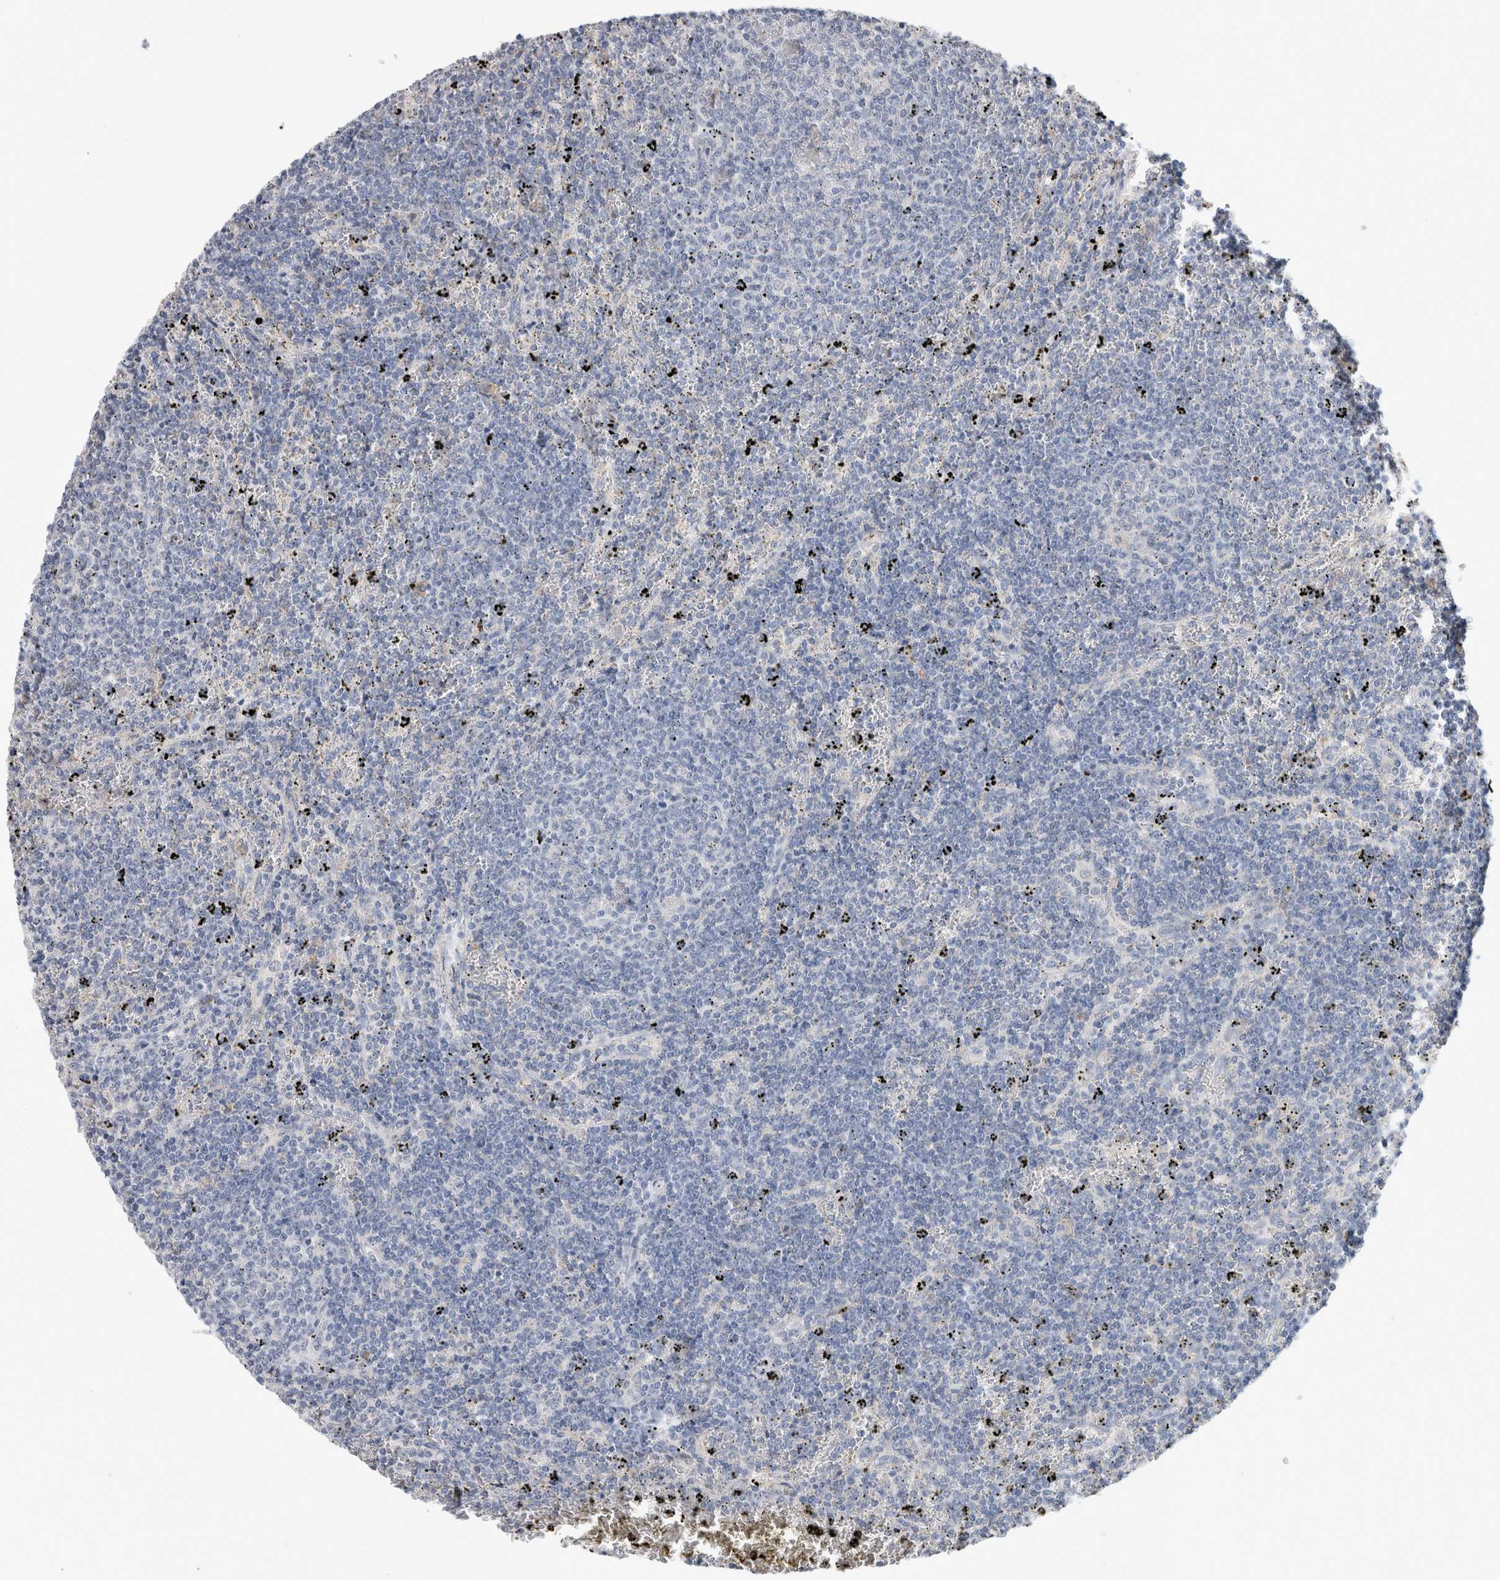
{"staining": {"intensity": "negative", "quantity": "none", "location": "none"}, "tissue": "lymphoma", "cell_type": "Tumor cells", "image_type": "cancer", "snomed": [{"axis": "morphology", "description": "Malignant lymphoma, non-Hodgkin's type, Low grade"}, {"axis": "topography", "description": "Spleen"}], "caption": "Tumor cells are negative for protein expression in human malignant lymphoma, non-Hodgkin's type (low-grade).", "gene": "SCGB1A1", "patient": {"sex": "female", "age": 50}}